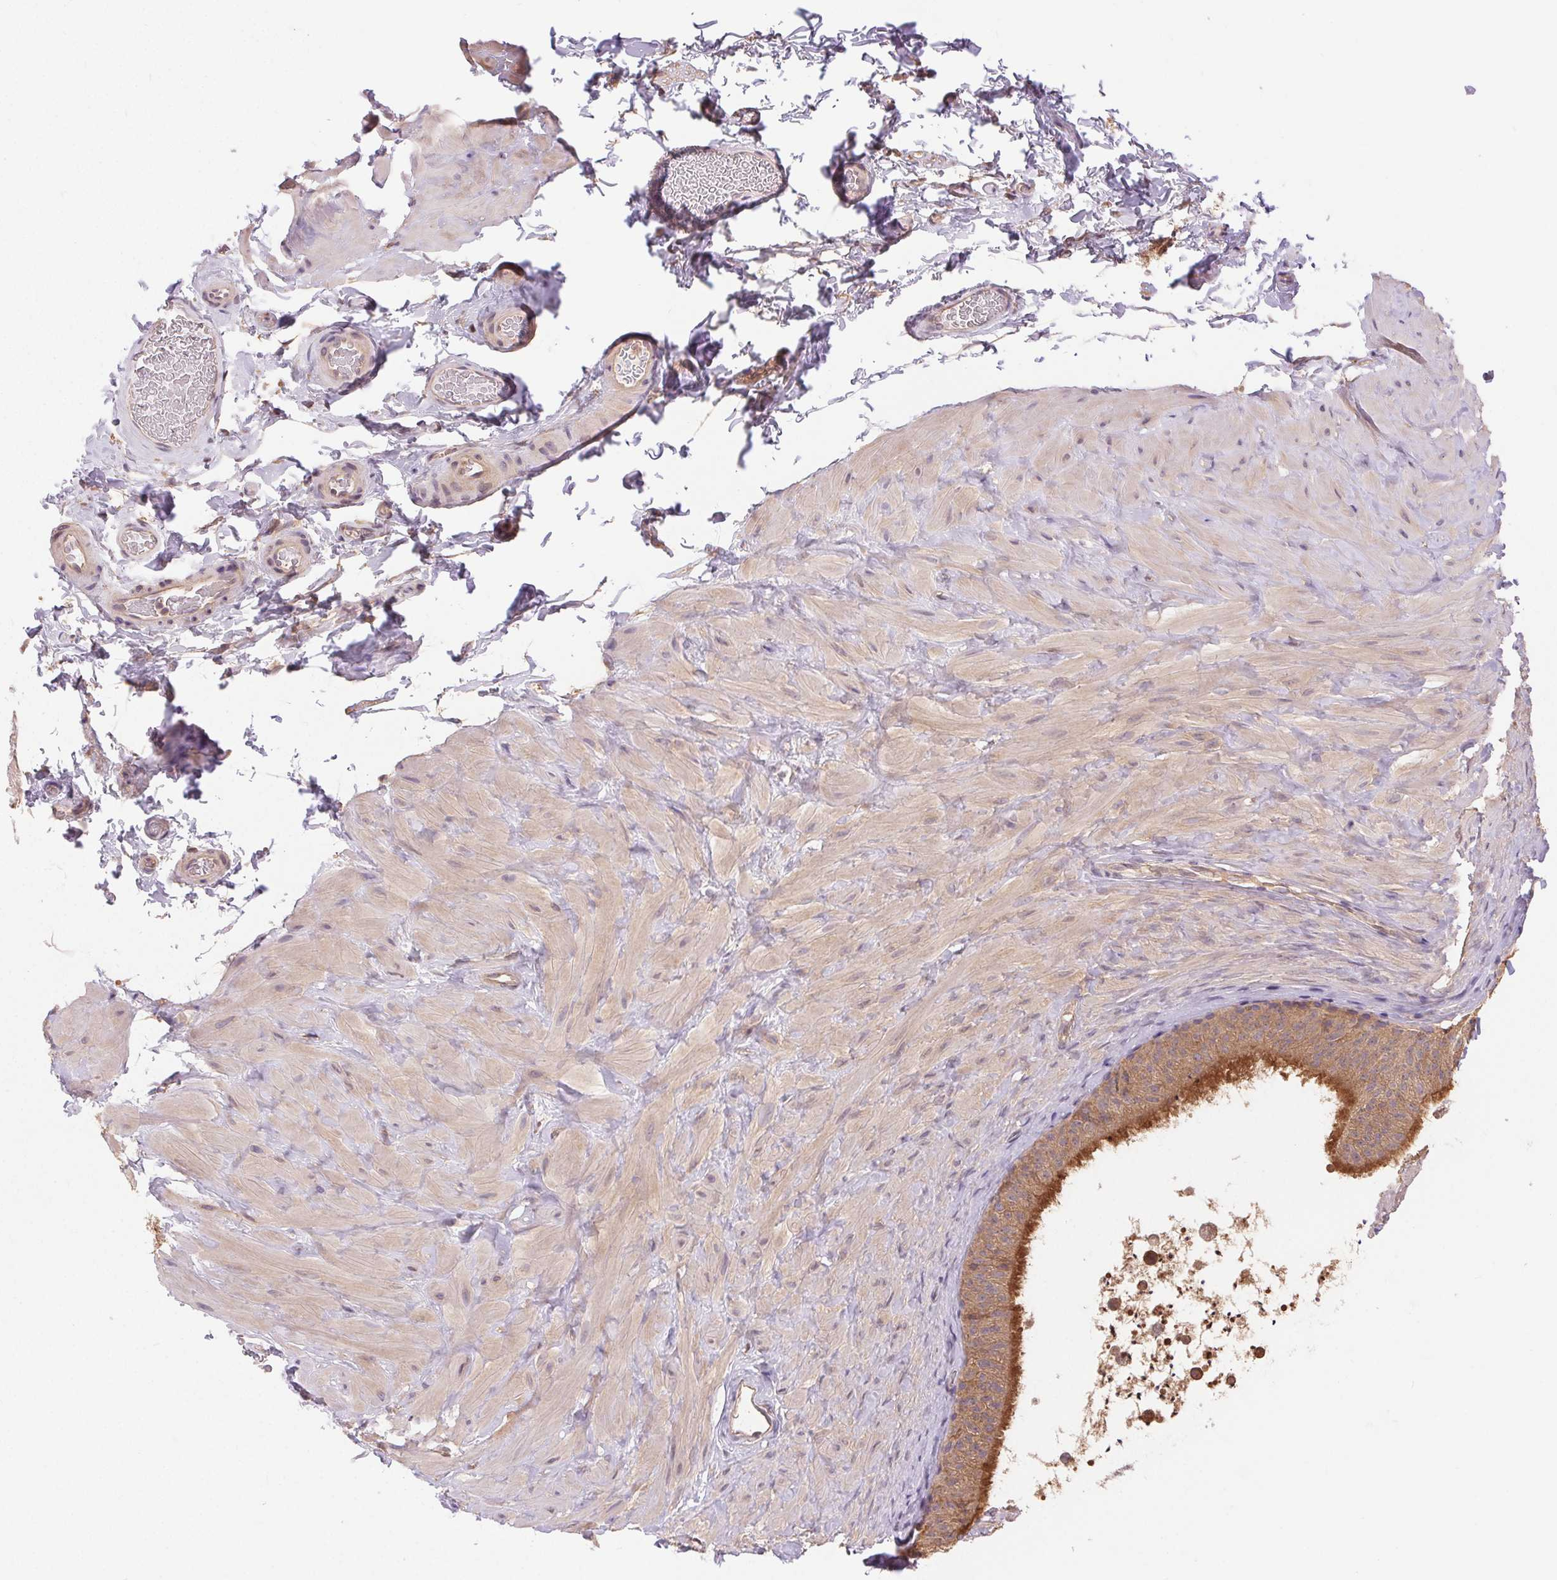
{"staining": {"intensity": "moderate", "quantity": ">75%", "location": "cytoplasmic/membranous"}, "tissue": "epididymis", "cell_type": "Glandular cells", "image_type": "normal", "snomed": [{"axis": "morphology", "description": "Normal tissue, NOS"}, {"axis": "topography", "description": "Epididymis, spermatic cord, NOS"}, {"axis": "topography", "description": "Epididymis"}], "caption": "About >75% of glandular cells in normal epididymis reveal moderate cytoplasmic/membranous protein staining as visualized by brown immunohistochemical staining.", "gene": "GDI1", "patient": {"sex": "male", "age": 31}}